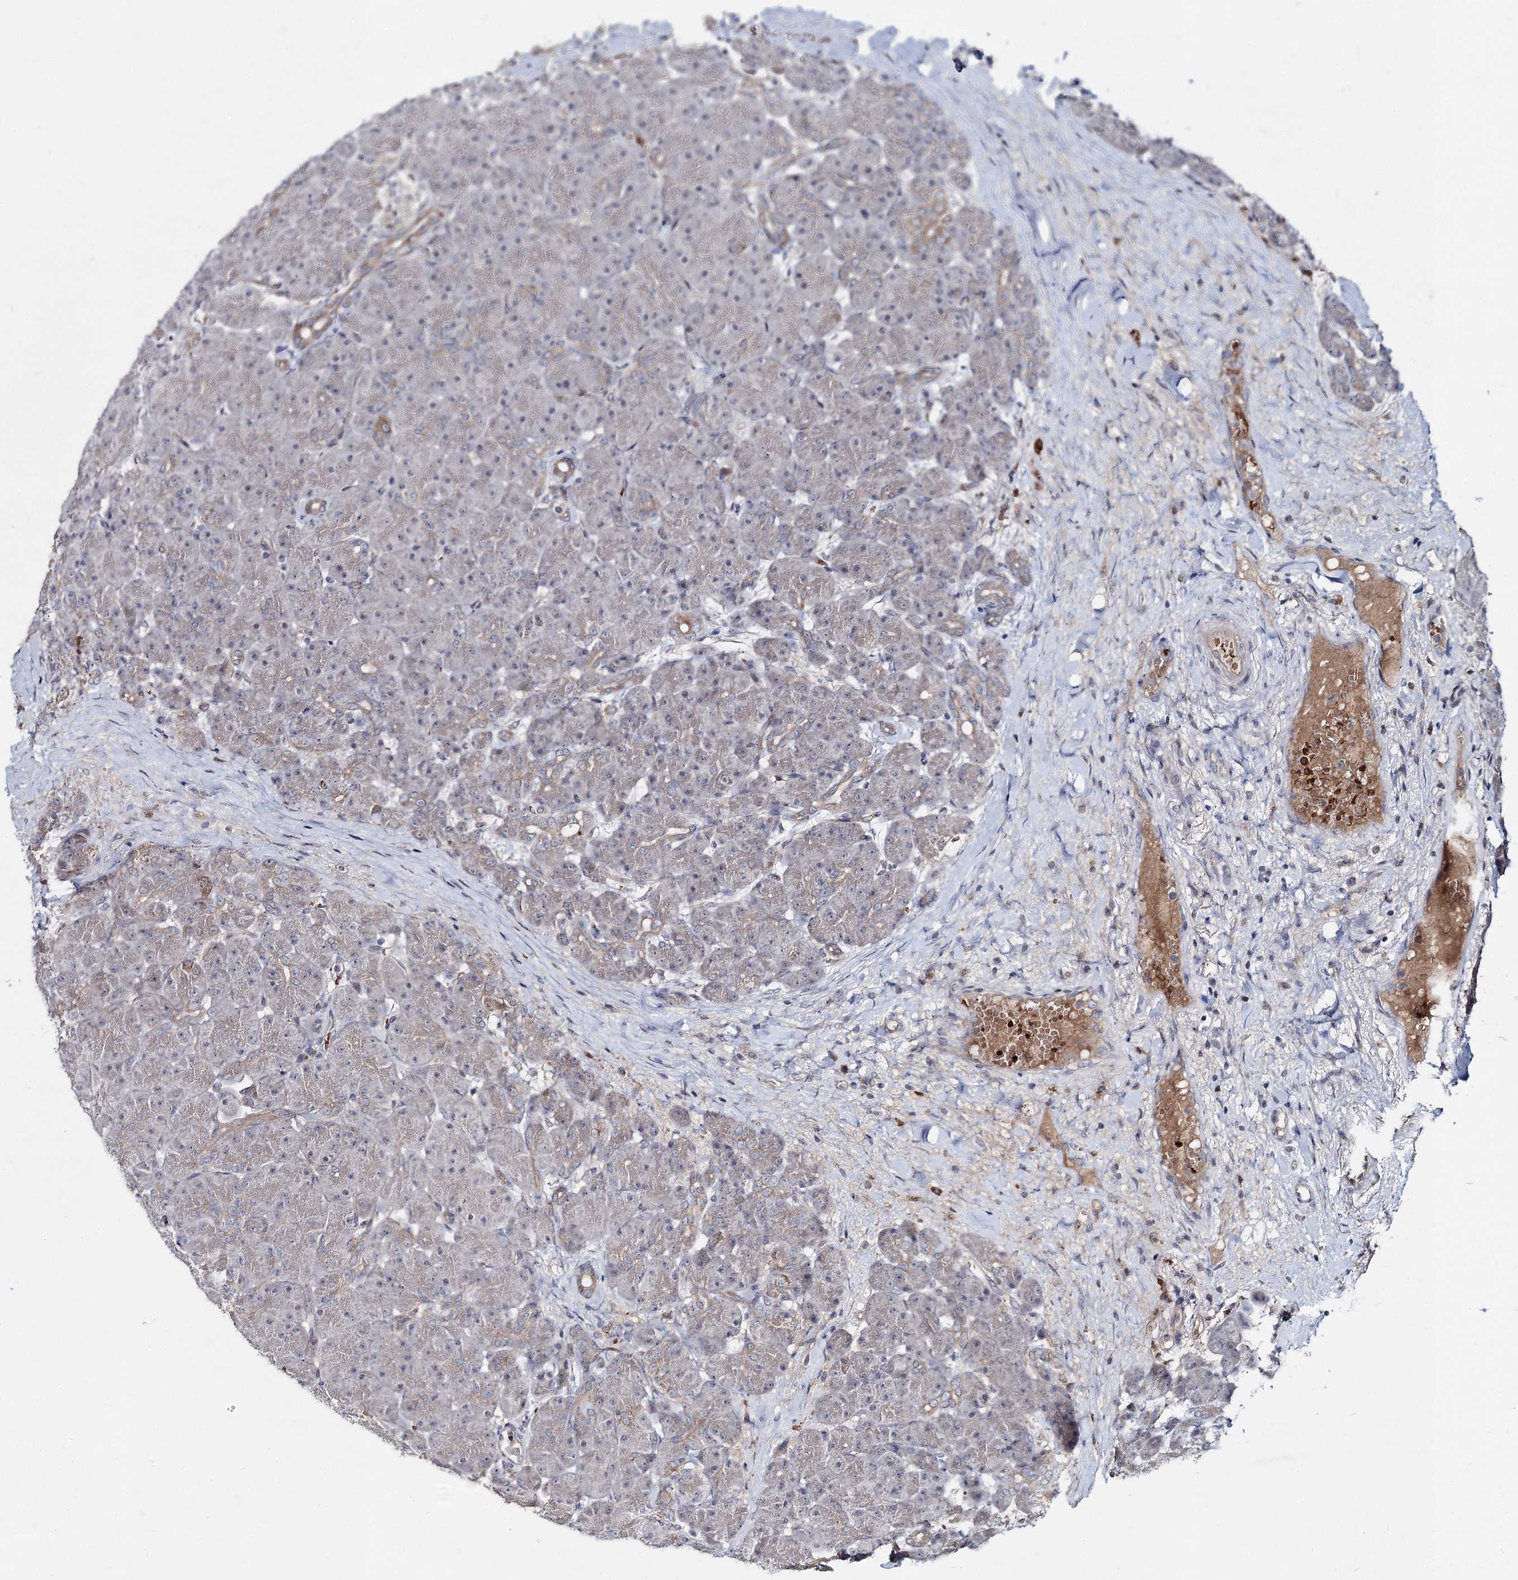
{"staining": {"intensity": "weak", "quantity": "<25%", "location": "cytoplasmic/membranous"}, "tissue": "pancreas", "cell_type": "Exocrine glandular cells", "image_type": "normal", "snomed": [{"axis": "morphology", "description": "Normal tissue, NOS"}, {"axis": "topography", "description": "Pancreas"}], "caption": "Immunohistochemistry image of benign pancreas stained for a protein (brown), which demonstrates no expression in exocrine glandular cells.", "gene": "RNF6", "patient": {"sex": "male", "age": 66}}